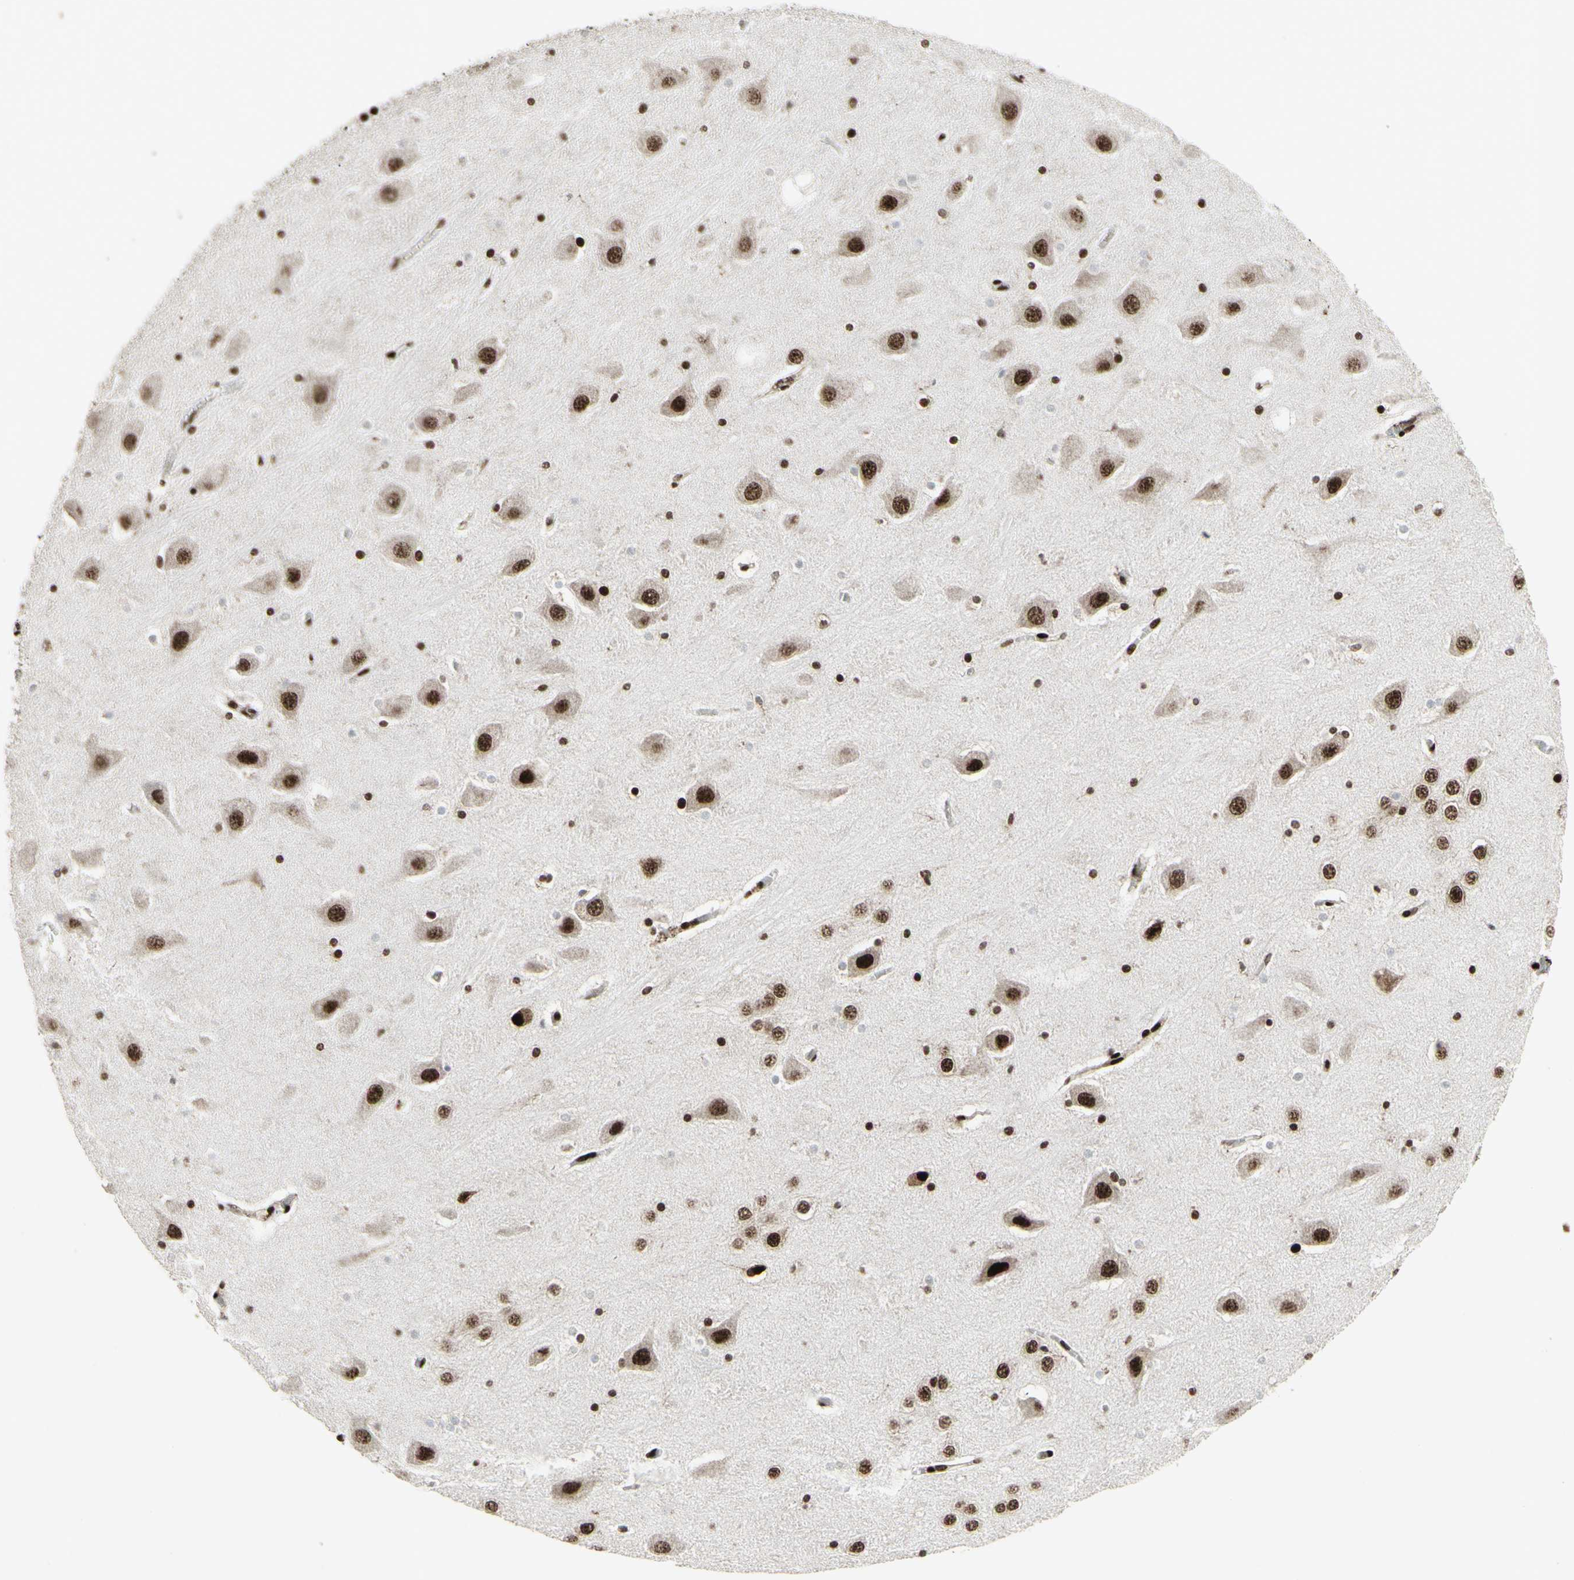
{"staining": {"intensity": "strong", "quantity": ">75%", "location": "nuclear"}, "tissue": "hippocampus", "cell_type": "Glial cells", "image_type": "normal", "snomed": [{"axis": "morphology", "description": "Normal tissue, NOS"}, {"axis": "topography", "description": "Hippocampus"}], "caption": "Protein analysis of normal hippocampus exhibits strong nuclear expression in approximately >75% of glial cells.", "gene": "U2AF2", "patient": {"sex": "male", "age": 45}}